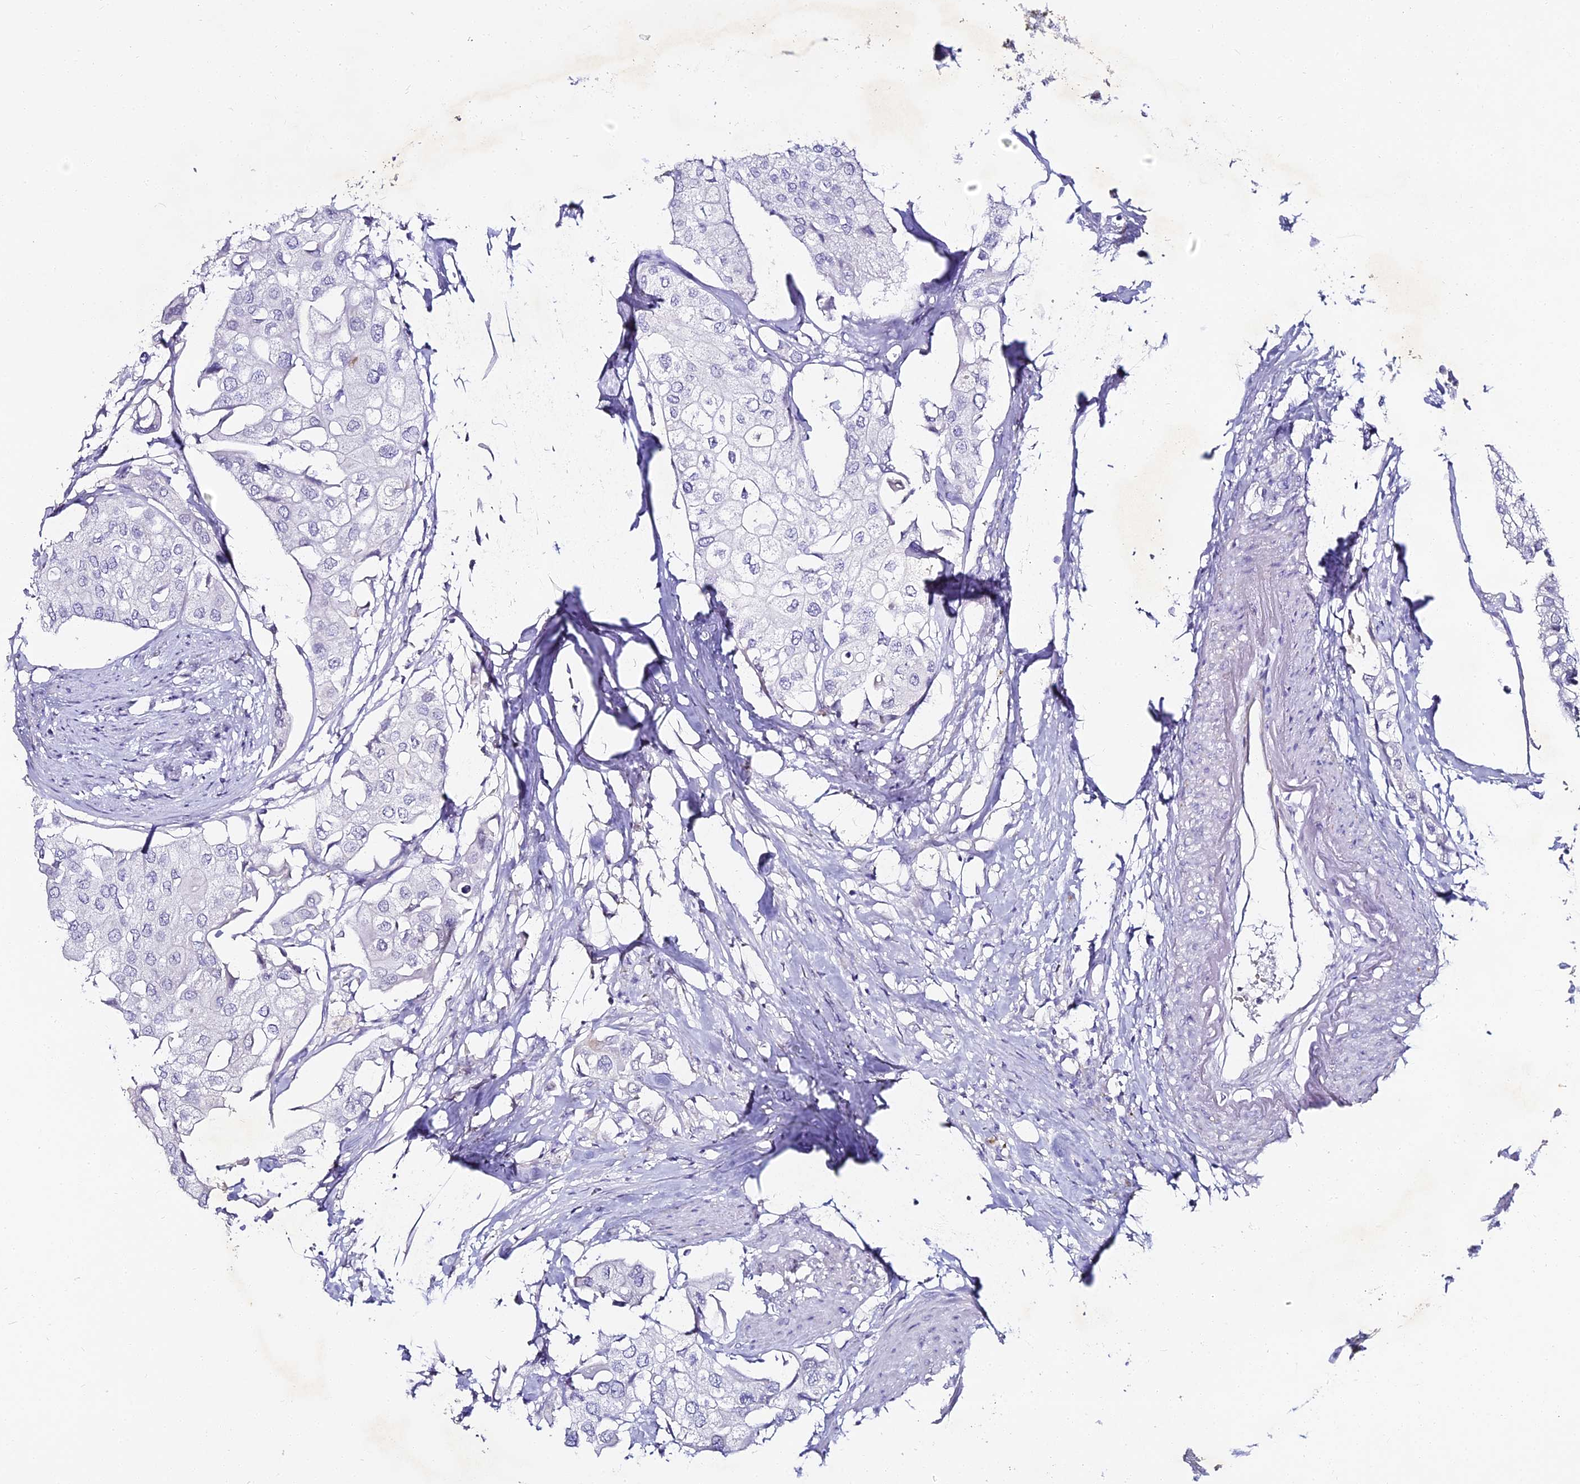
{"staining": {"intensity": "negative", "quantity": "none", "location": "none"}, "tissue": "urothelial cancer", "cell_type": "Tumor cells", "image_type": "cancer", "snomed": [{"axis": "morphology", "description": "Urothelial carcinoma, High grade"}, {"axis": "topography", "description": "Urinary bladder"}], "caption": "Tumor cells are negative for brown protein staining in urothelial cancer. (Stains: DAB immunohistochemistry with hematoxylin counter stain, Microscopy: brightfield microscopy at high magnification).", "gene": "ALPG", "patient": {"sex": "male", "age": 64}}